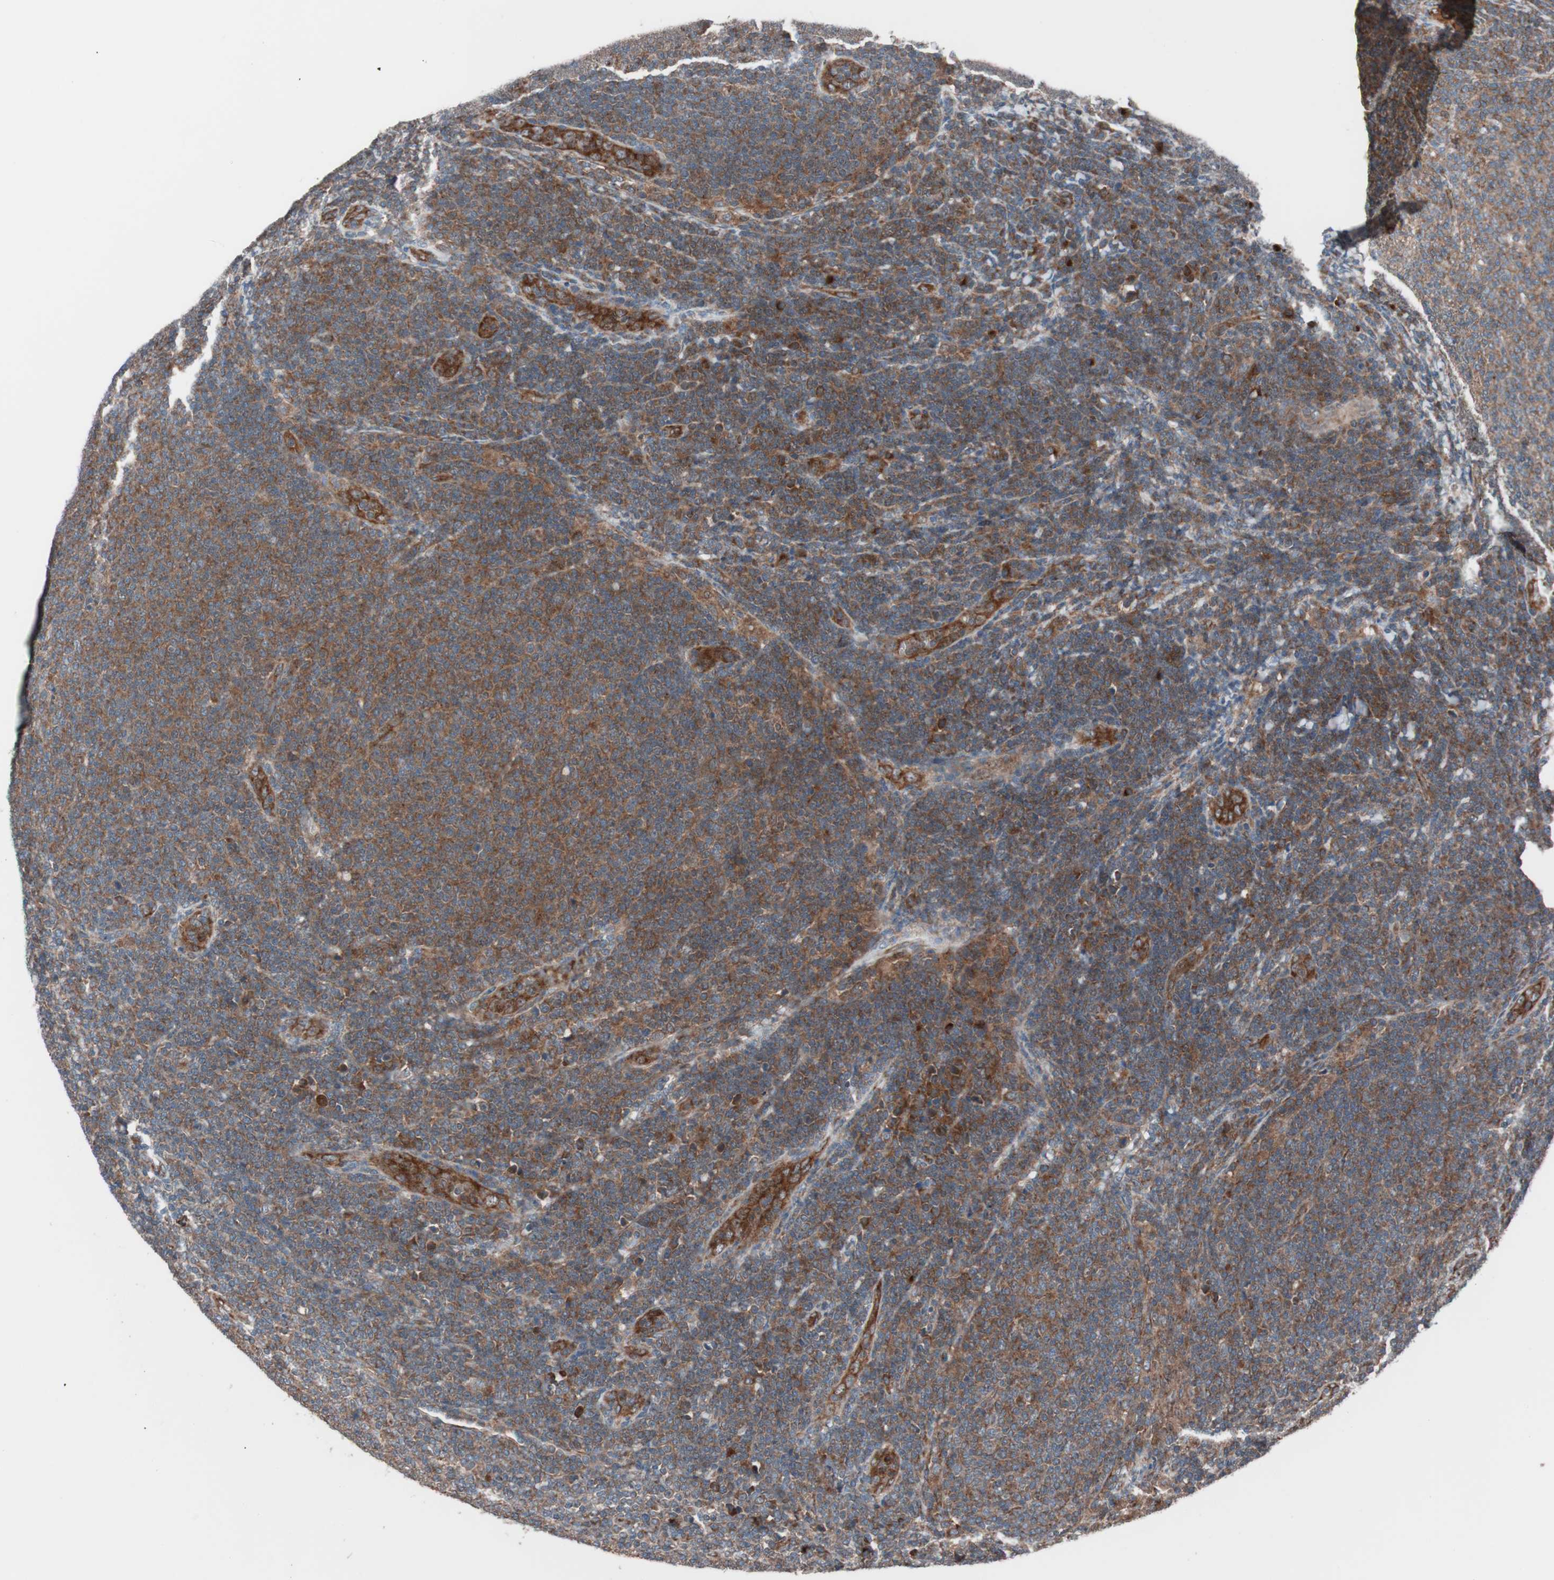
{"staining": {"intensity": "moderate", "quantity": ">75%", "location": "cytoplasmic/membranous"}, "tissue": "lymphoma", "cell_type": "Tumor cells", "image_type": "cancer", "snomed": [{"axis": "morphology", "description": "Malignant lymphoma, non-Hodgkin's type, Low grade"}, {"axis": "topography", "description": "Lymph node"}], "caption": "IHC staining of lymphoma, which exhibits medium levels of moderate cytoplasmic/membranous staining in about >75% of tumor cells indicating moderate cytoplasmic/membranous protein positivity. The staining was performed using DAB (brown) for protein detection and nuclei were counterstained in hematoxylin (blue).", "gene": "SEC31A", "patient": {"sex": "male", "age": 66}}